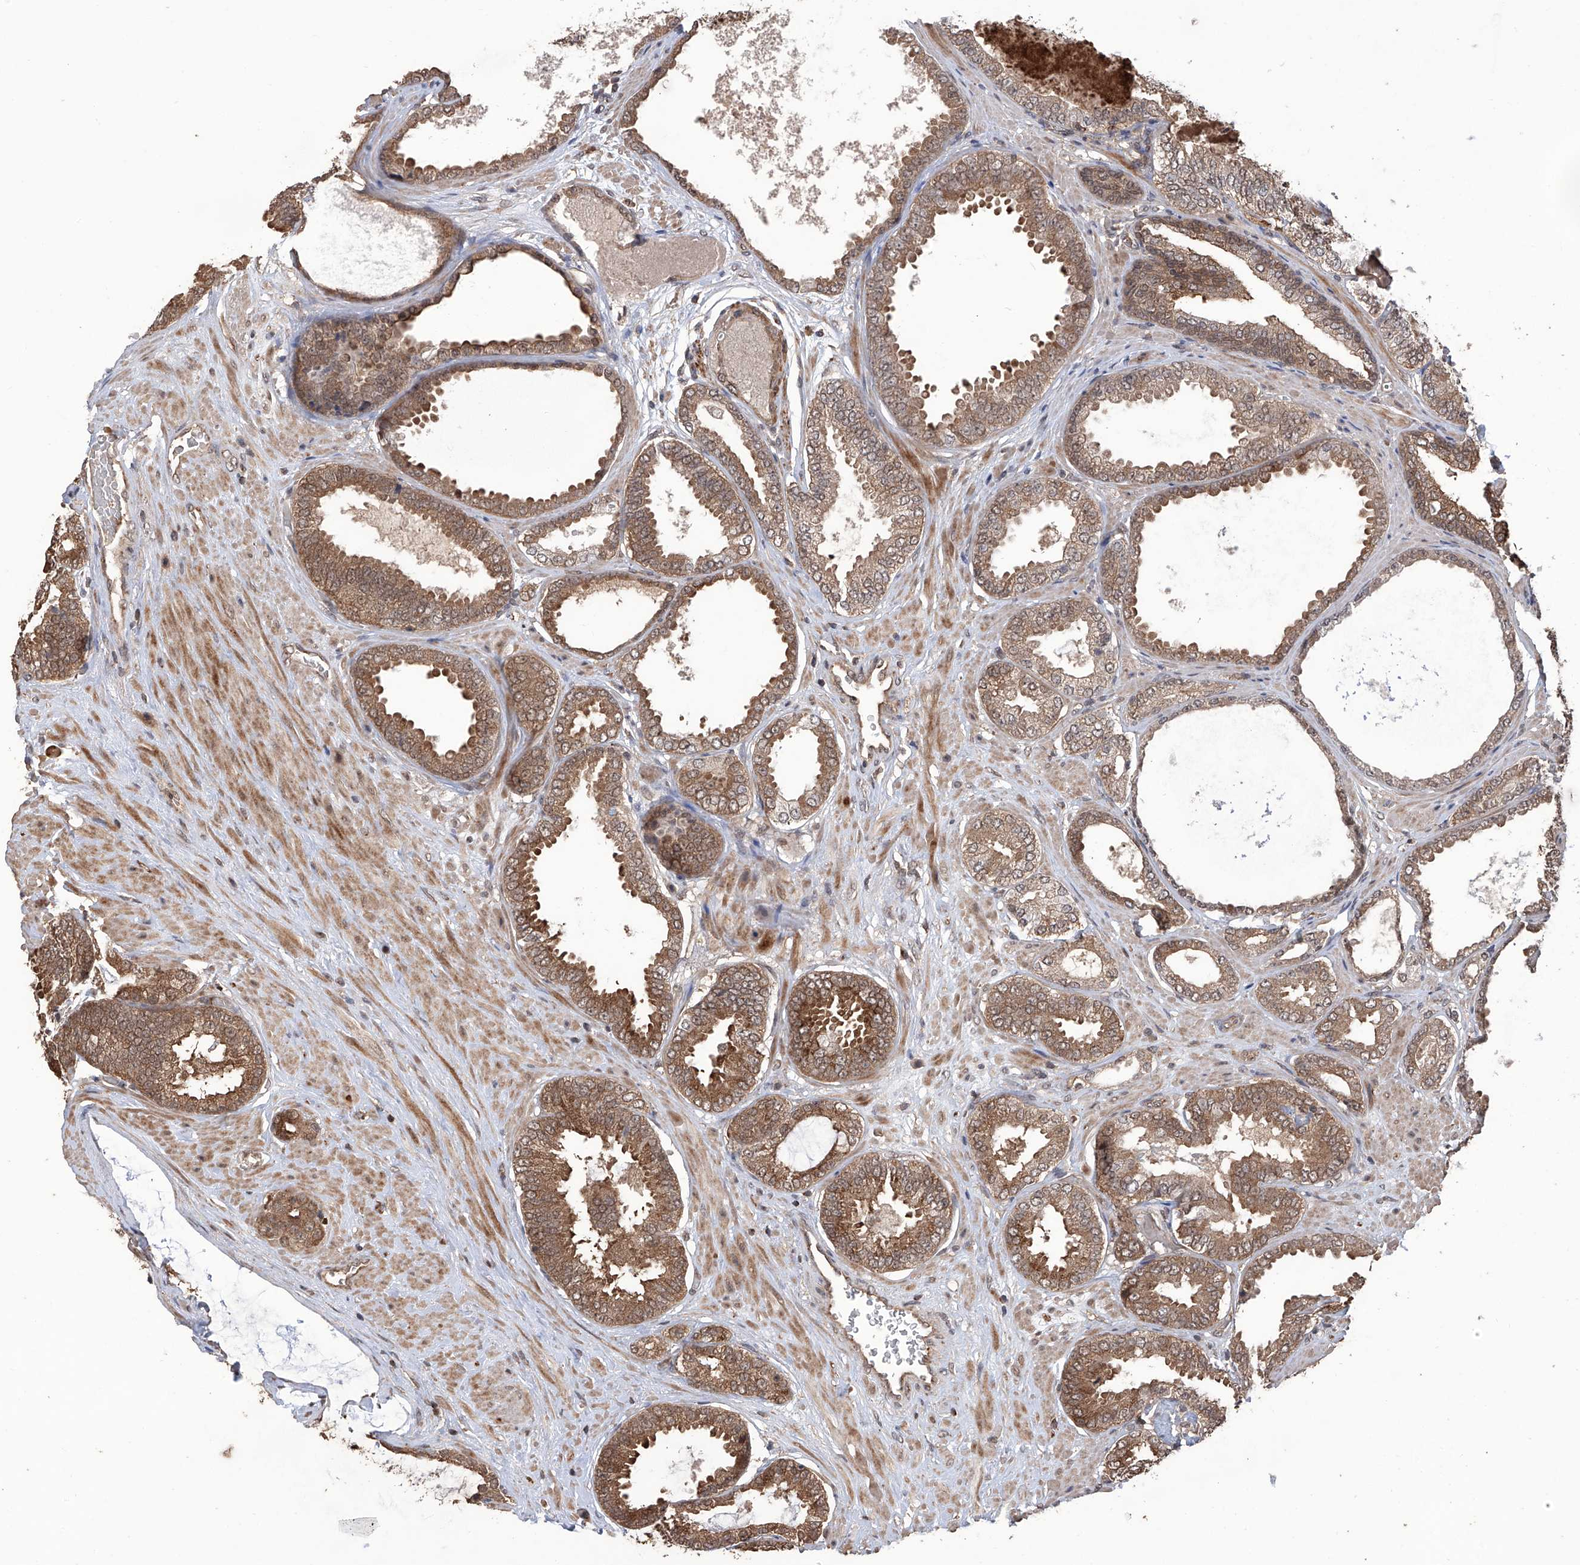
{"staining": {"intensity": "moderate", "quantity": ">75%", "location": "cytoplasmic/membranous"}, "tissue": "prostate cancer", "cell_type": "Tumor cells", "image_type": "cancer", "snomed": [{"axis": "morphology", "description": "Adenocarcinoma, Low grade"}, {"axis": "topography", "description": "Prostate"}], "caption": "Immunohistochemical staining of prostate cancer displays medium levels of moderate cytoplasmic/membranous positivity in about >75% of tumor cells.", "gene": "LYSMD4", "patient": {"sex": "male", "age": 71}}